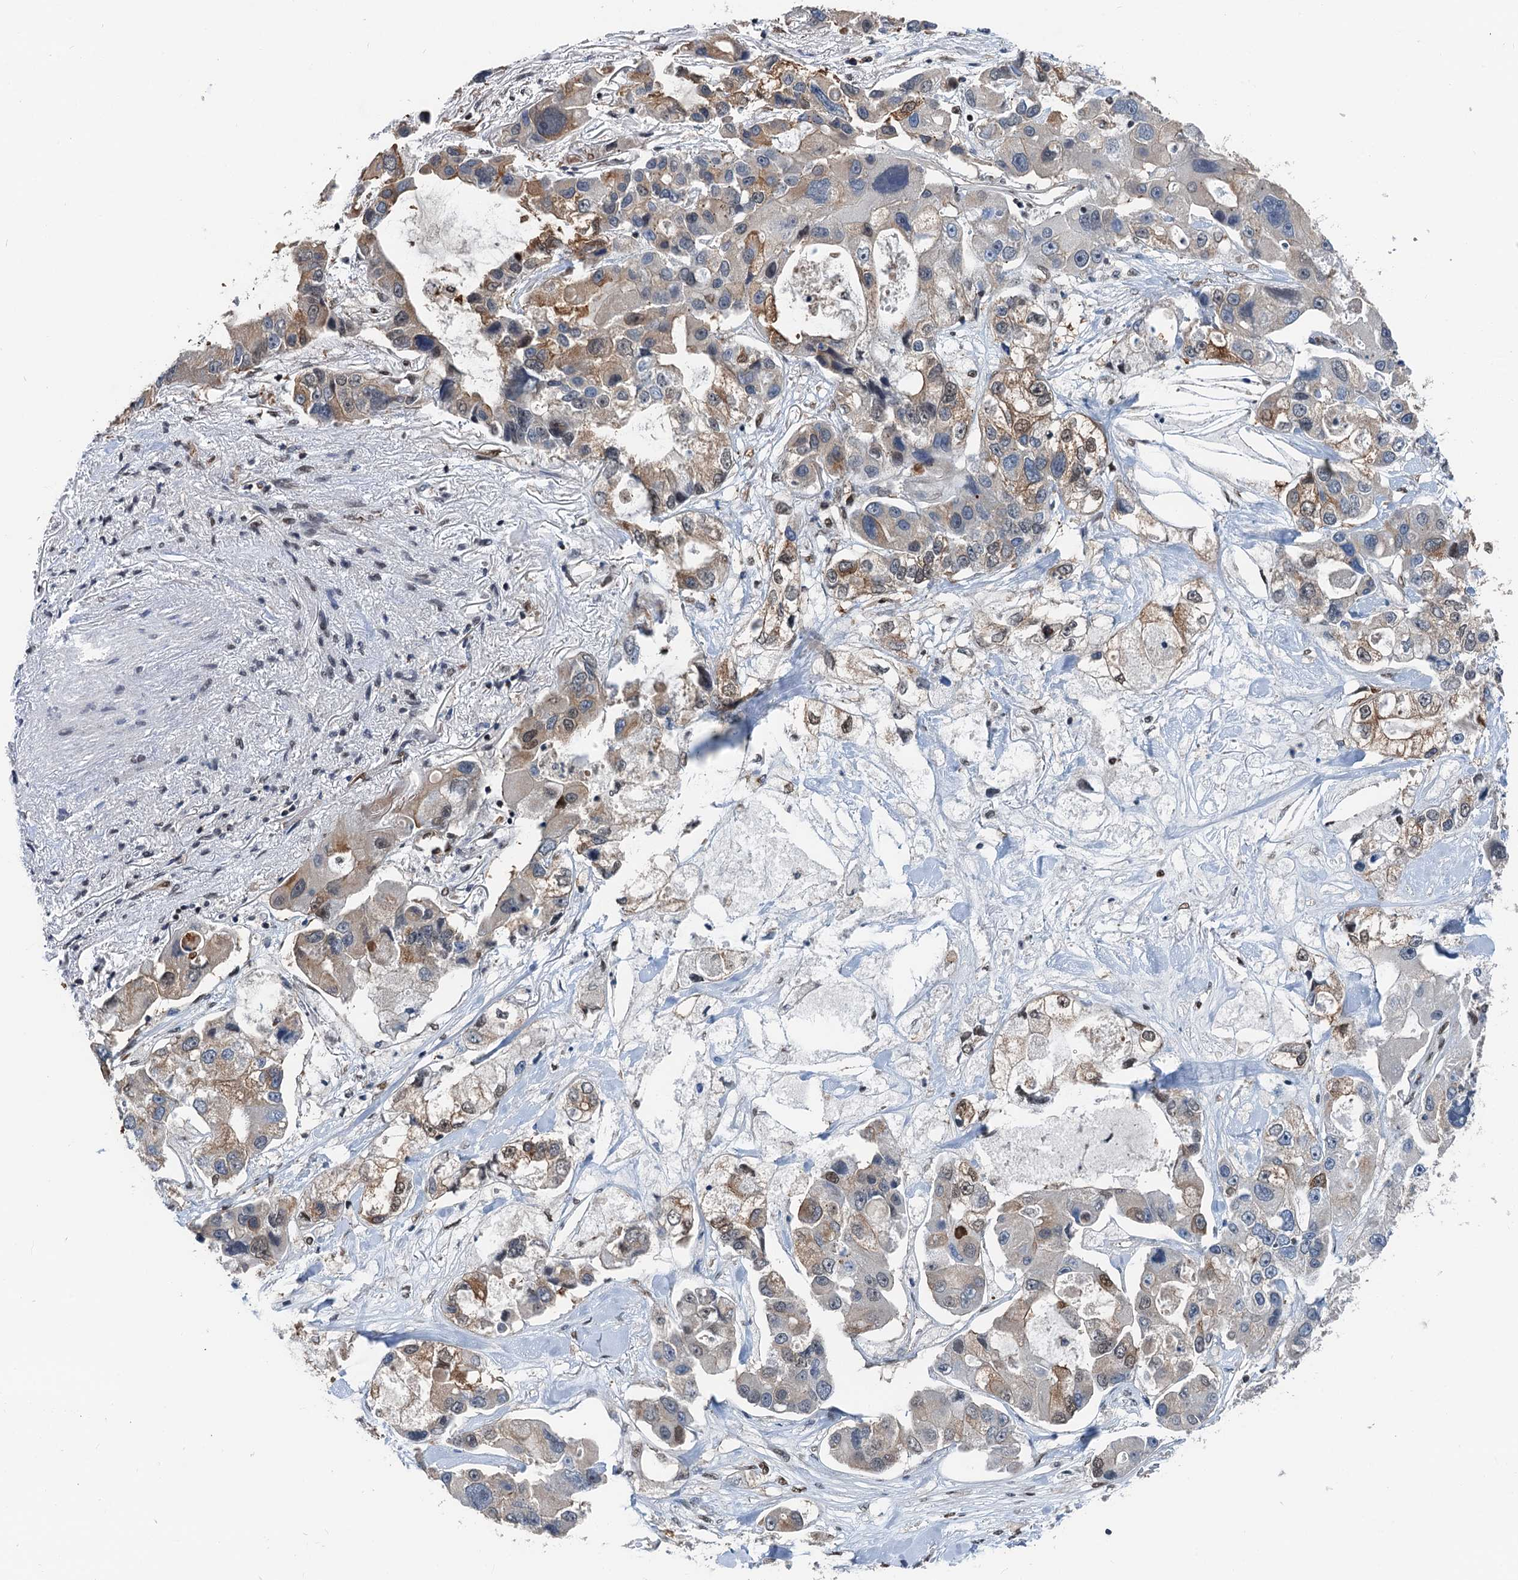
{"staining": {"intensity": "moderate", "quantity": "<25%", "location": "cytoplasmic/membranous,nuclear"}, "tissue": "lung cancer", "cell_type": "Tumor cells", "image_type": "cancer", "snomed": [{"axis": "morphology", "description": "Adenocarcinoma, NOS"}, {"axis": "topography", "description": "Lung"}], "caption": "The immunohistochemical stain shows moderate cytoplasmic/membranous and nuclear staining in tumor cells of lung adenocarcinoma tissue. (brown staining indicates protein expression, while blue staining denotes nuclei).", "gene": "CFDP1", "patient": {"sex": "female", "age": 54}}